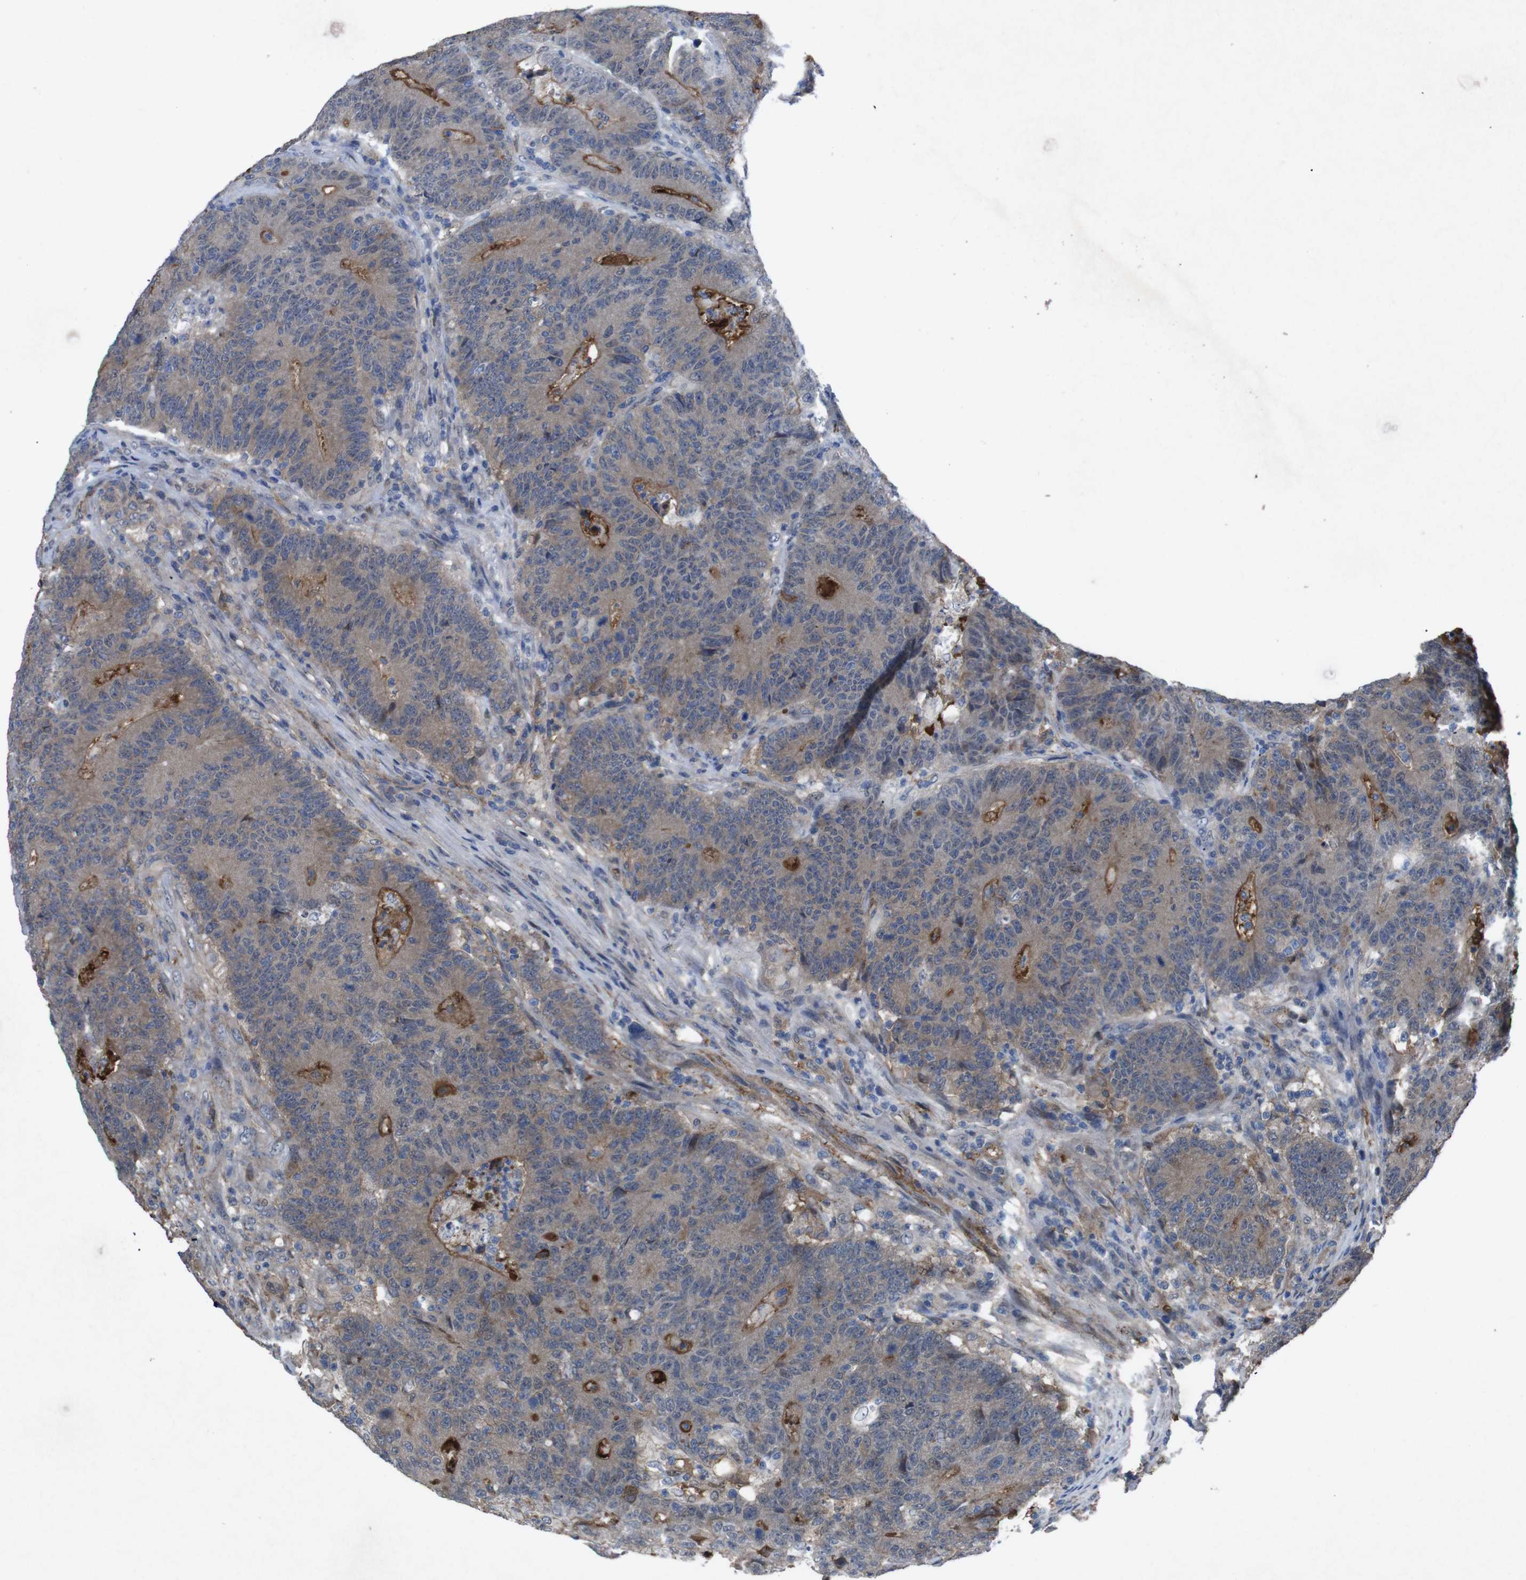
{"staining": {"intensity": "weak", "quantity": ">75%", "location": "cytoplasmic/membranous"}, "tissue": "colorectal cancer", "cell_type": "Tumor cells", "image_type": "cancer", "snomed": [{"axis": "morphology", "description": "Normal tissue, NOS"}, {"axis": "morphology", "description": "Adenocarcinoma, NOS"}, {"axis": "topography", "description": "Colon"}], "caption": "Brown immunohistochemical staining in human colorectal adenocarcinoma demonstrates weak cytoplasmic/membranous expression in approximately >75% of tumor cells.", "gene": "SPTB", "patient": {"sex": "female", "age": 75}}